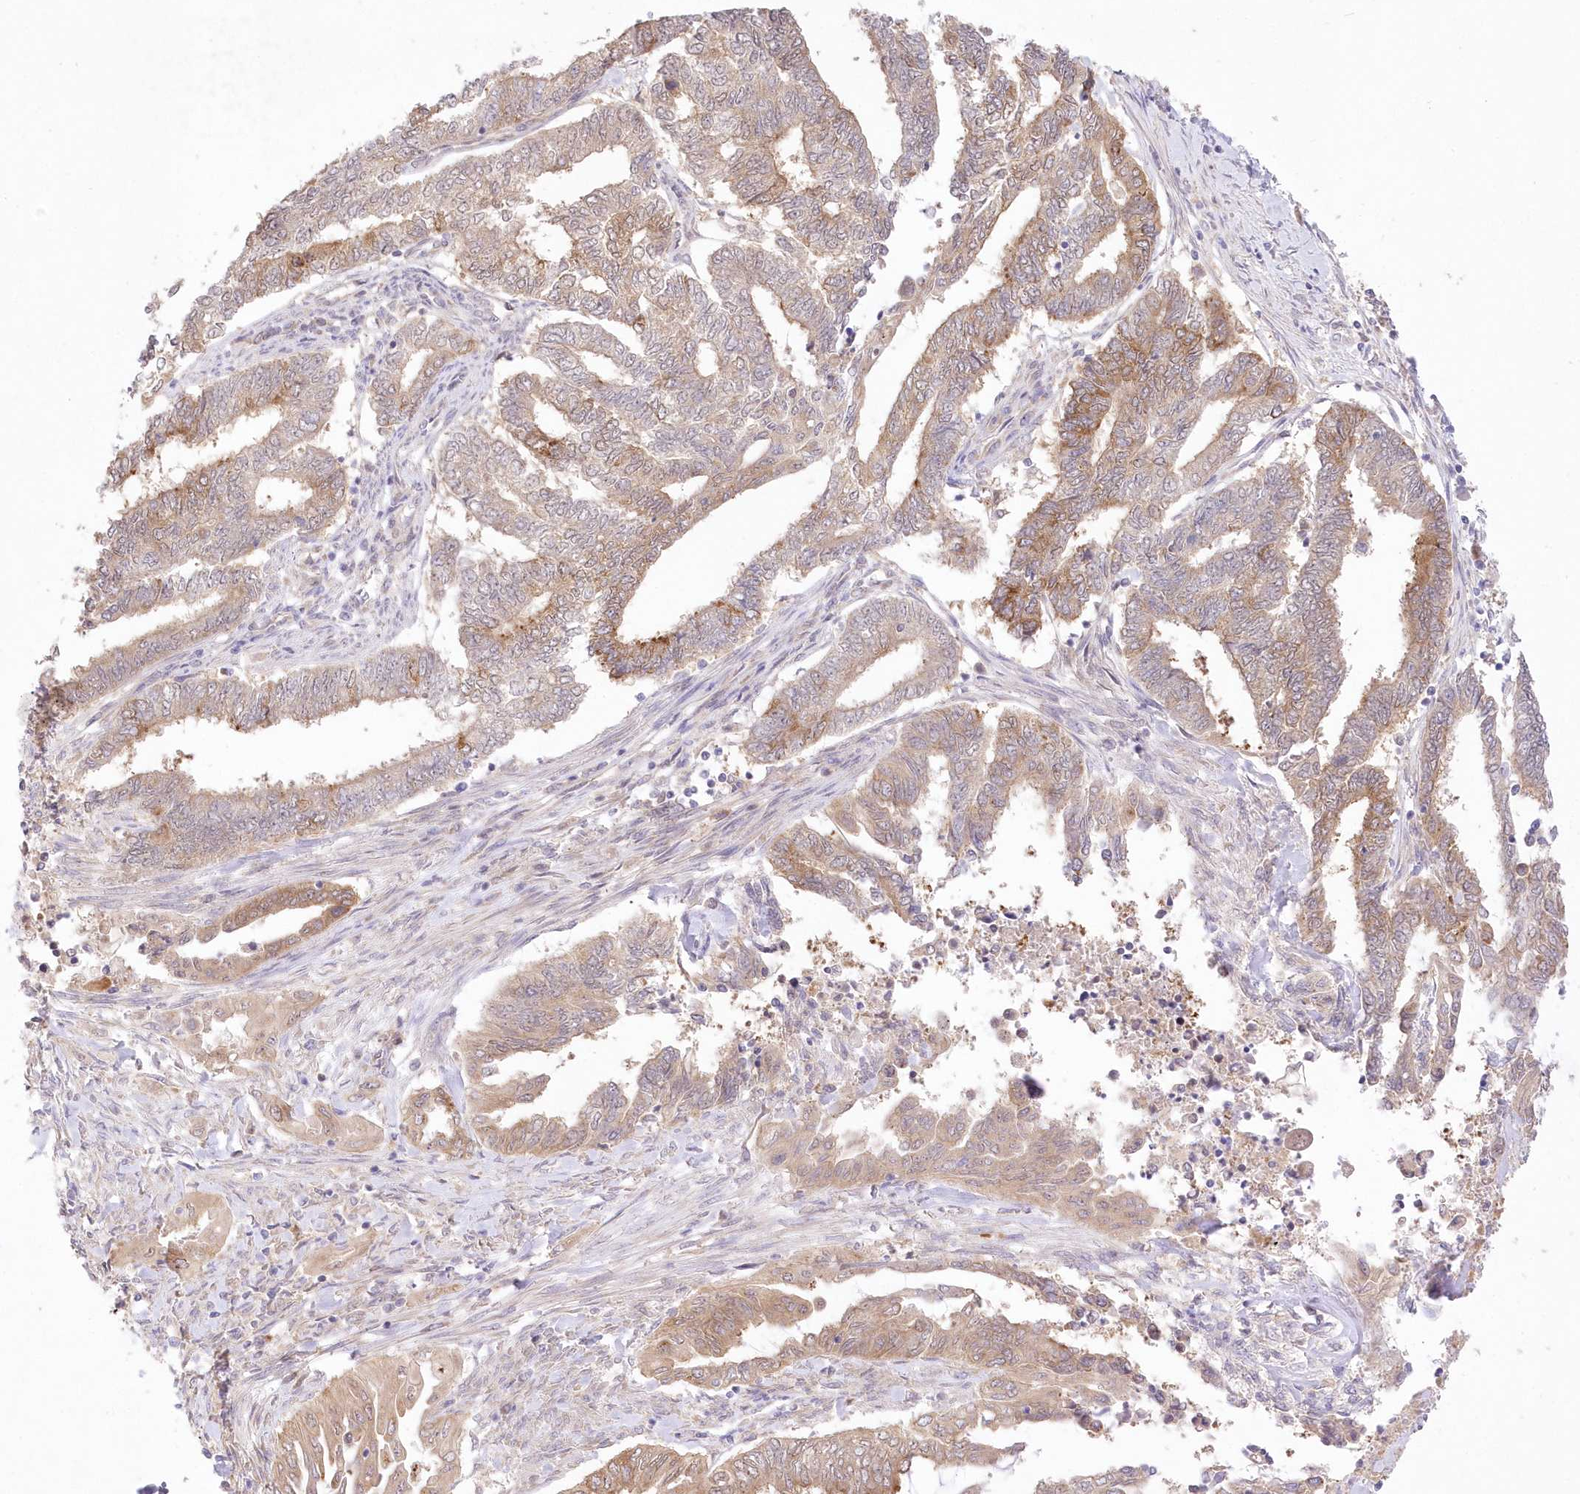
{"staining": {"intensity": "moderate", "quantity": "25%-75%", "location": "cytoplasmic/membranous"}, "tissue": "endometrial cancer", "cell_type": "Tumor cells", "image_type": "cancer", "snomed": [{"axis": "morphology", "description": "Adenocarcinoma, NOS"}, {"axis": "topography", "description": "Uterus"}, {"axis": "topography", "description": "Endometrium"}], "caption": "This image reveals immunohistochemistry (IHC) staining of endometrial adenocarcinoma, with medium moderate cytoplasmic/membranous positivity in about 25%-75% of tumor cells.", "gene": "RNPEP", "patient": {"sex": "female", "age": 70}}